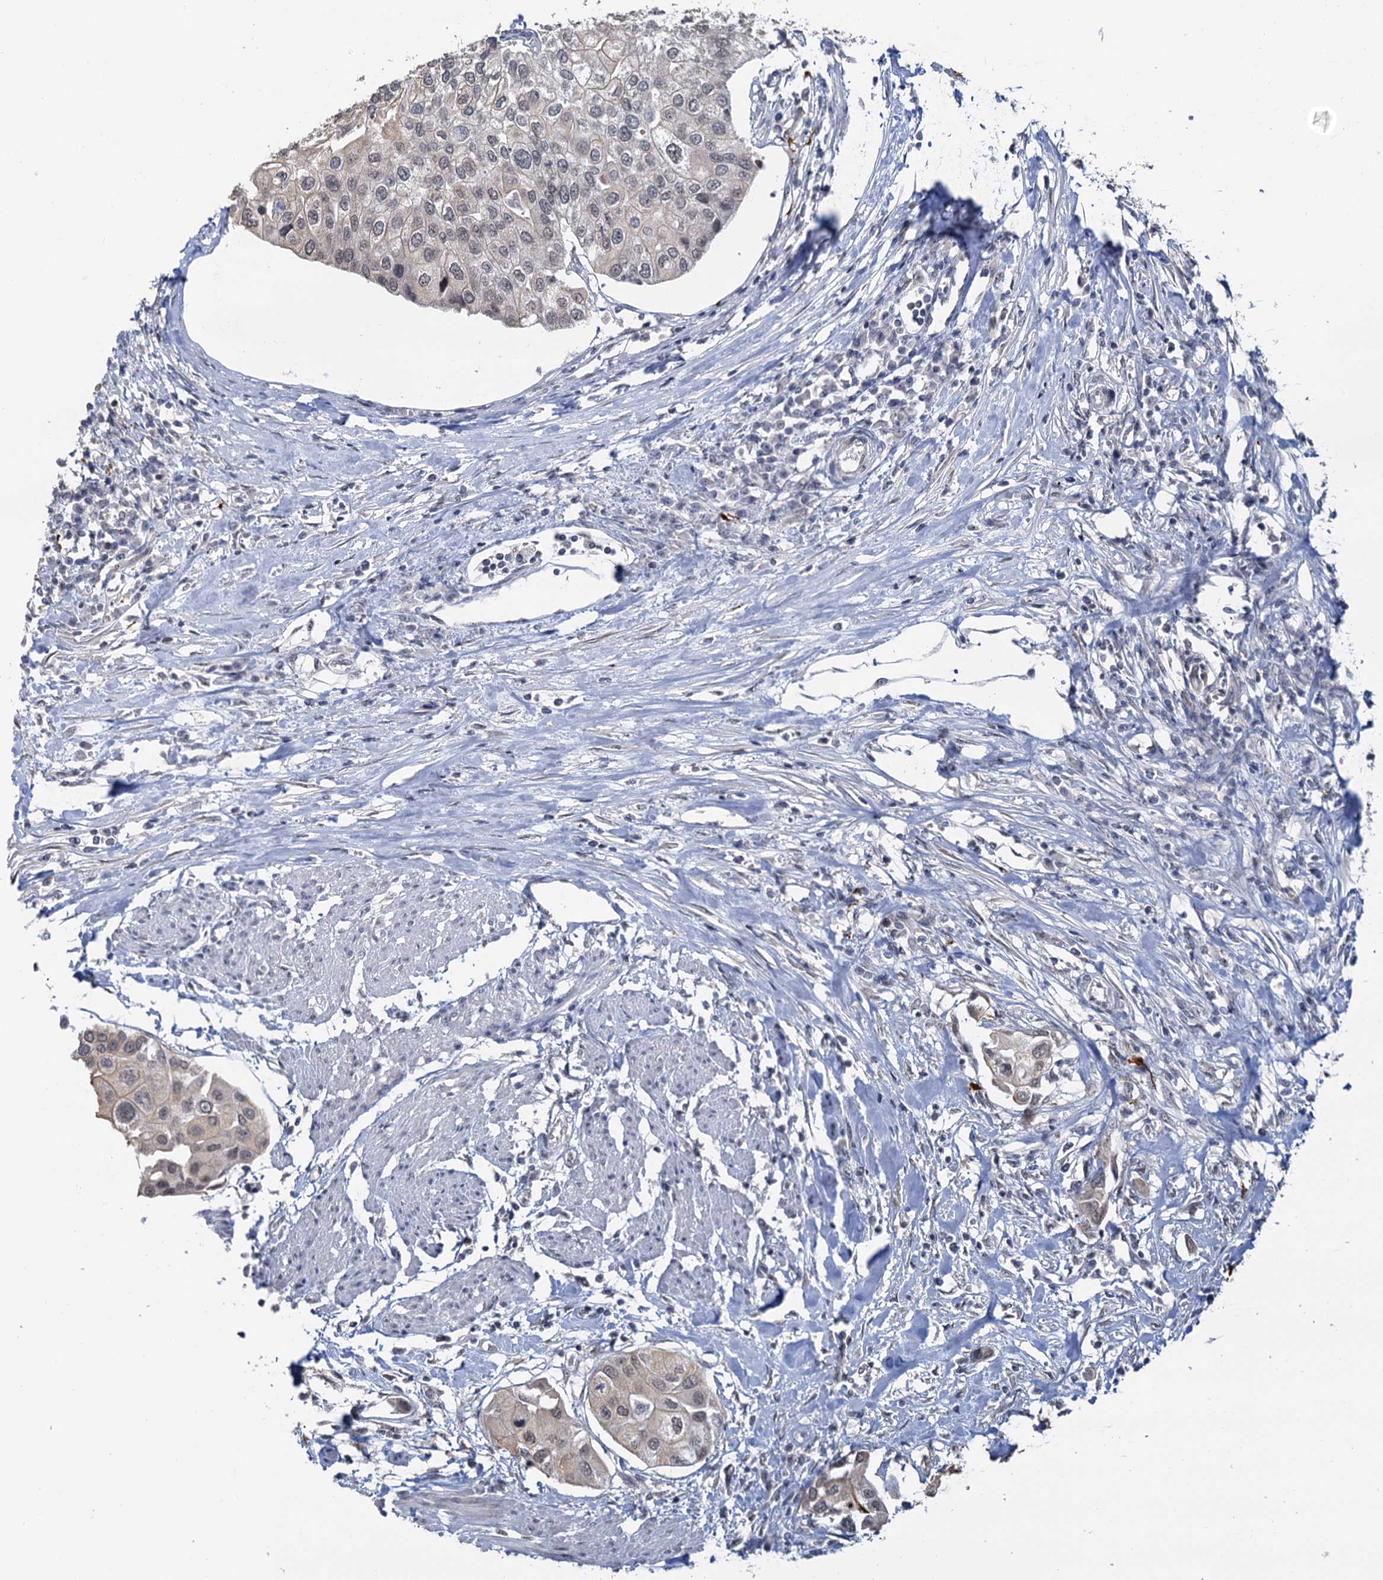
{"staining": {"intensity": "weak", "quantity": ">75%", "location": "cytoplasmic/membranous,nuclear"}, "tissue": "urothelial cancer", "cell_type": "Tumor cells", "image_type": "cancer", "snomed": [{"axis": "morphology", "description": "Urothelial carcinoma, High grade"}, {"axis": "topography", "description": "Urinary bladder"}], "caption": "This is a histology image of IHC staining of urothelial cancer, which shows weak staining in the cytoplasmic/membranous and nuclear of tumor cells.", "gene": "NAT10", "patient": {"sex": "male", "age": 64}}